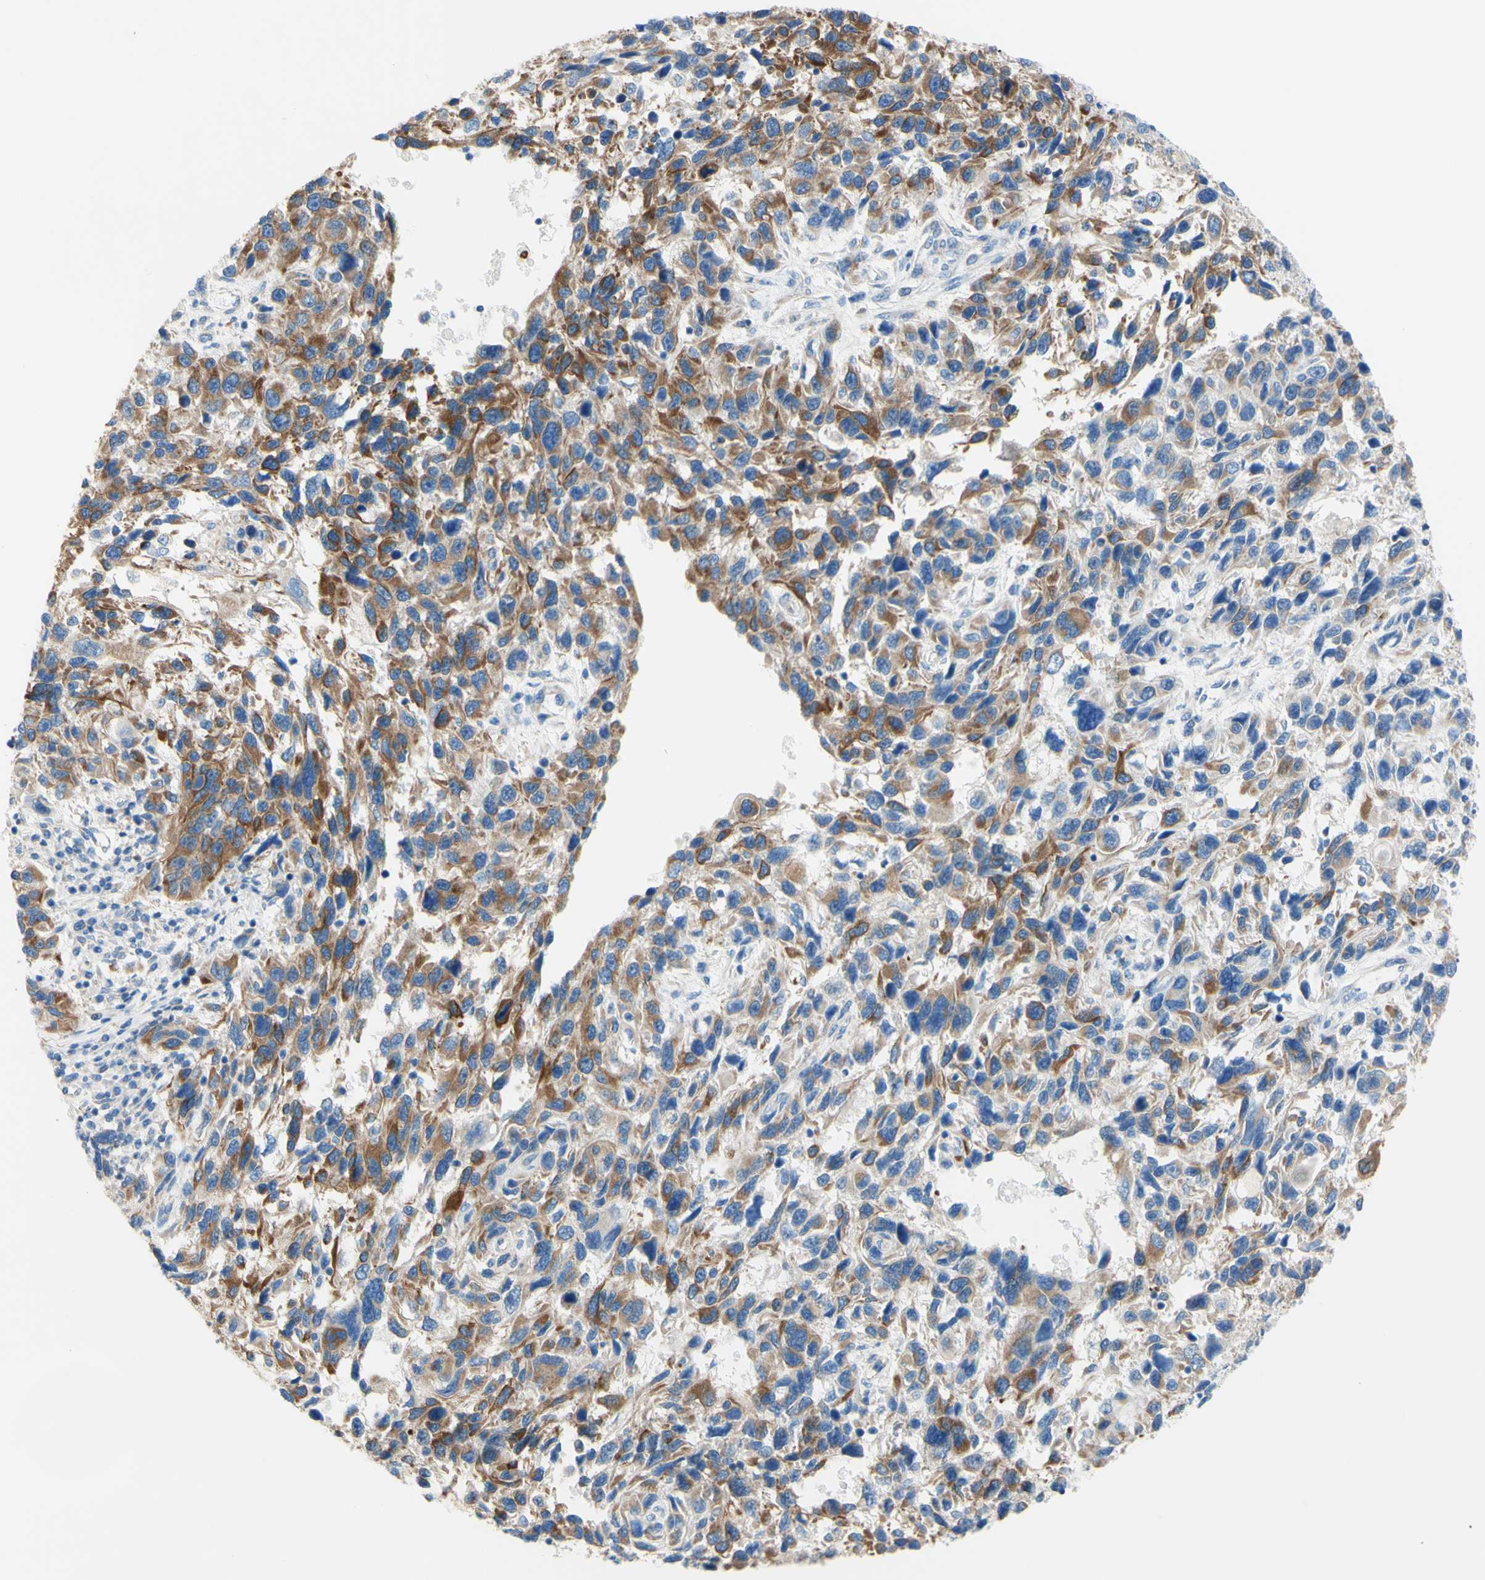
{"staining": {"intensity": "moderate", "quantity": ">75%", "location": "cytoplasmic/membranous"}, "tissue": "melanoma", "cell_type": "Tumor cells", "image_type": "cancer", "snomed": [{"axis": "morphology", "description": "Malignant melanoma, NOS"}, {"axis": "topography", "description": "Skin"}], "caption": "Immunohistochemical staining of human malignant melanoma reveals moderate cytoplasmic/membranous protein expression in about >75% of tumor cells. (Brightfield microscopy of DAB IHC at high magnification).", "gene": "RETREG2", "patient": {"sex": "male", "age": 53}}